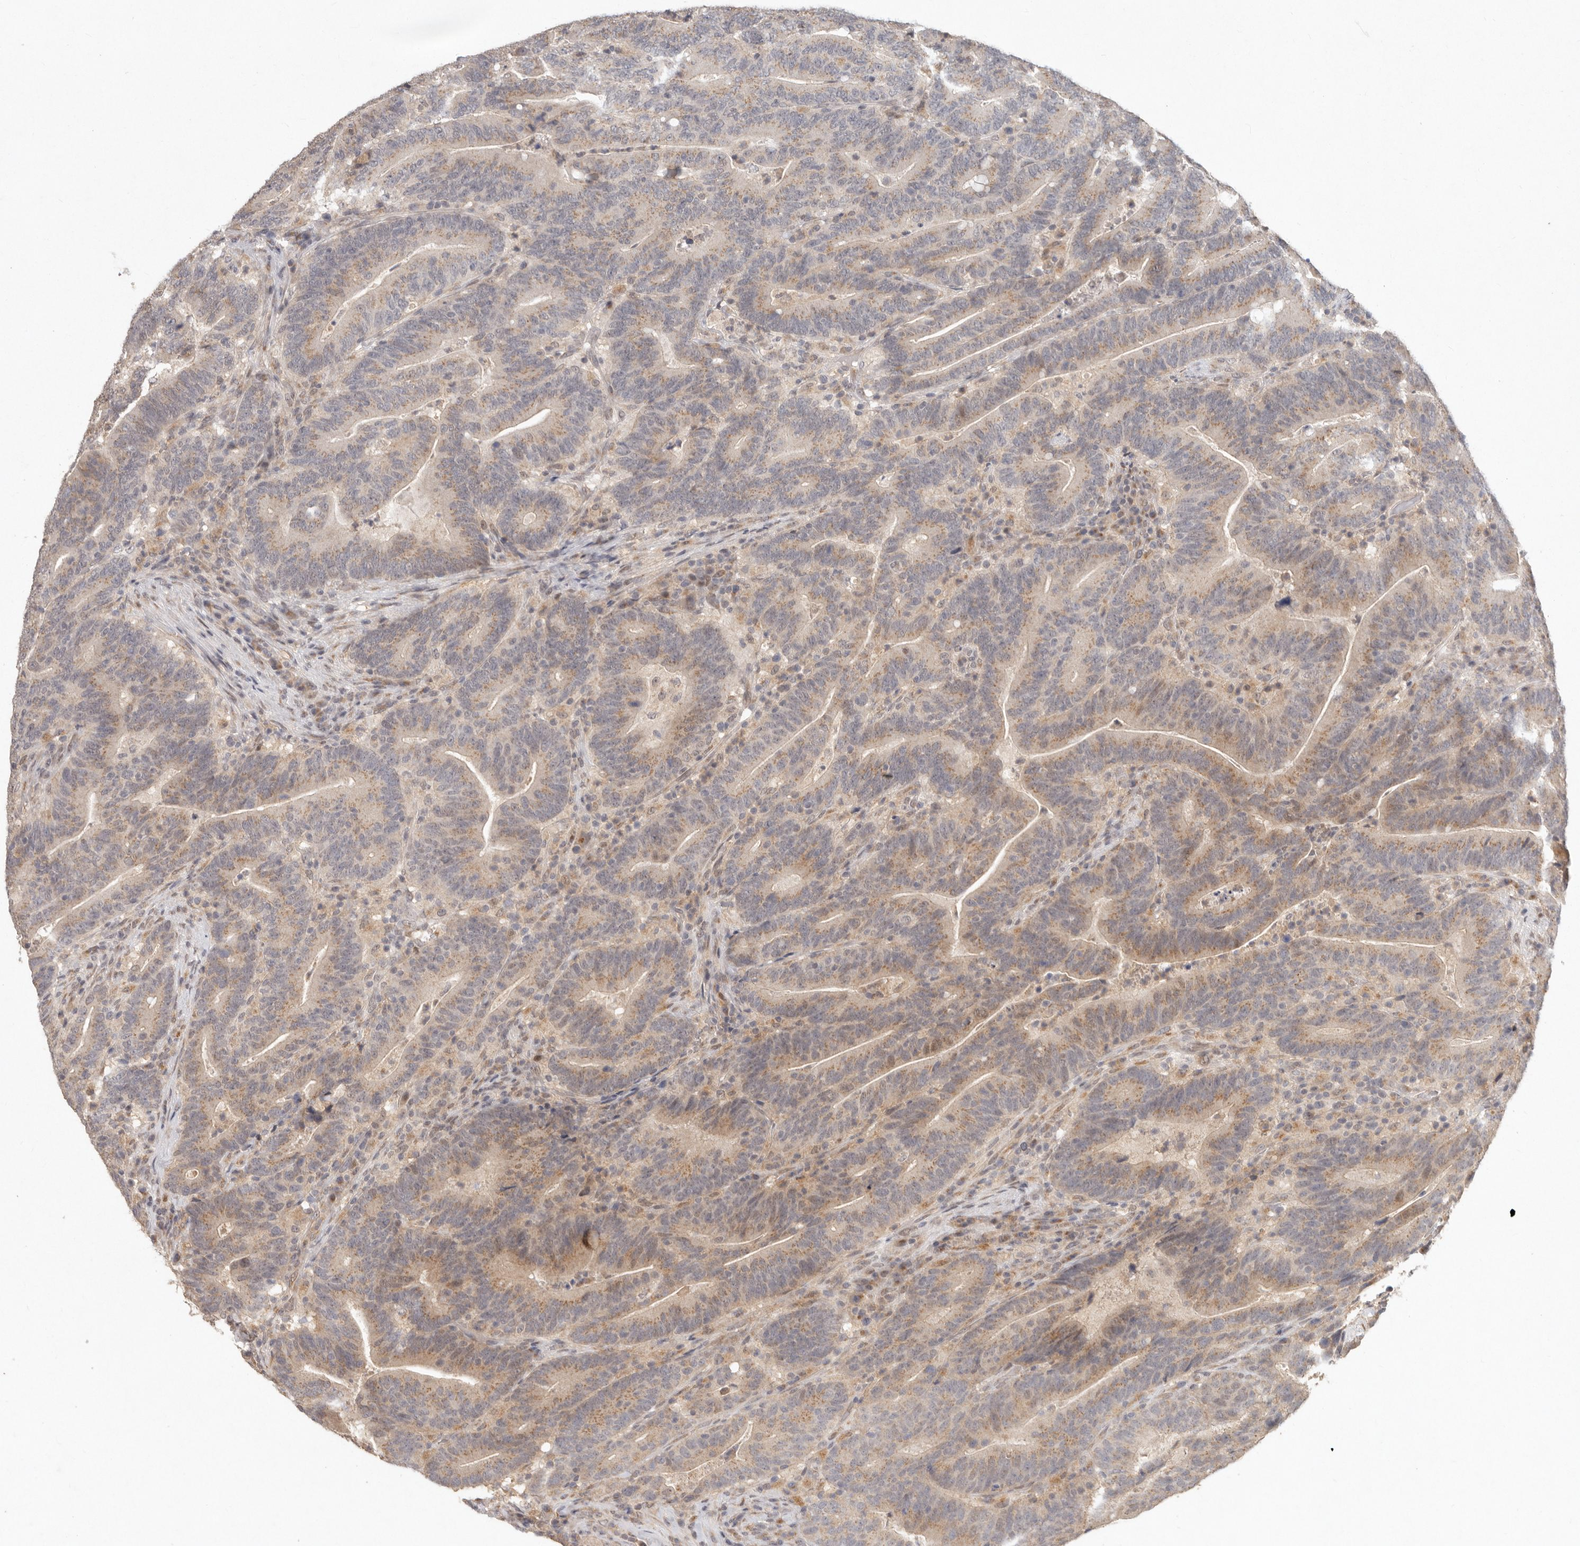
{"staining": {"intensity": "moderate", "quantity": ">75%", "location": "cytoplasmic/membranous"}, "tissue": "colorectal cancer", "cell_type": "Tumor cells", "image_type": "cancer", "snomed": [{"axis": "morphology", "description": "Adenocarcinoma, NOS"}, {"axis": "topography", "description": "Colon"}], "caption": "Moderate cytoplasmic/membranous positivity for a protein is seen in approximately >75% of tumor cells of colorectal adenocarcinoma using IHC.", "gene": "LRRC75A", "patient": {"sex": "female", "age": 66}}